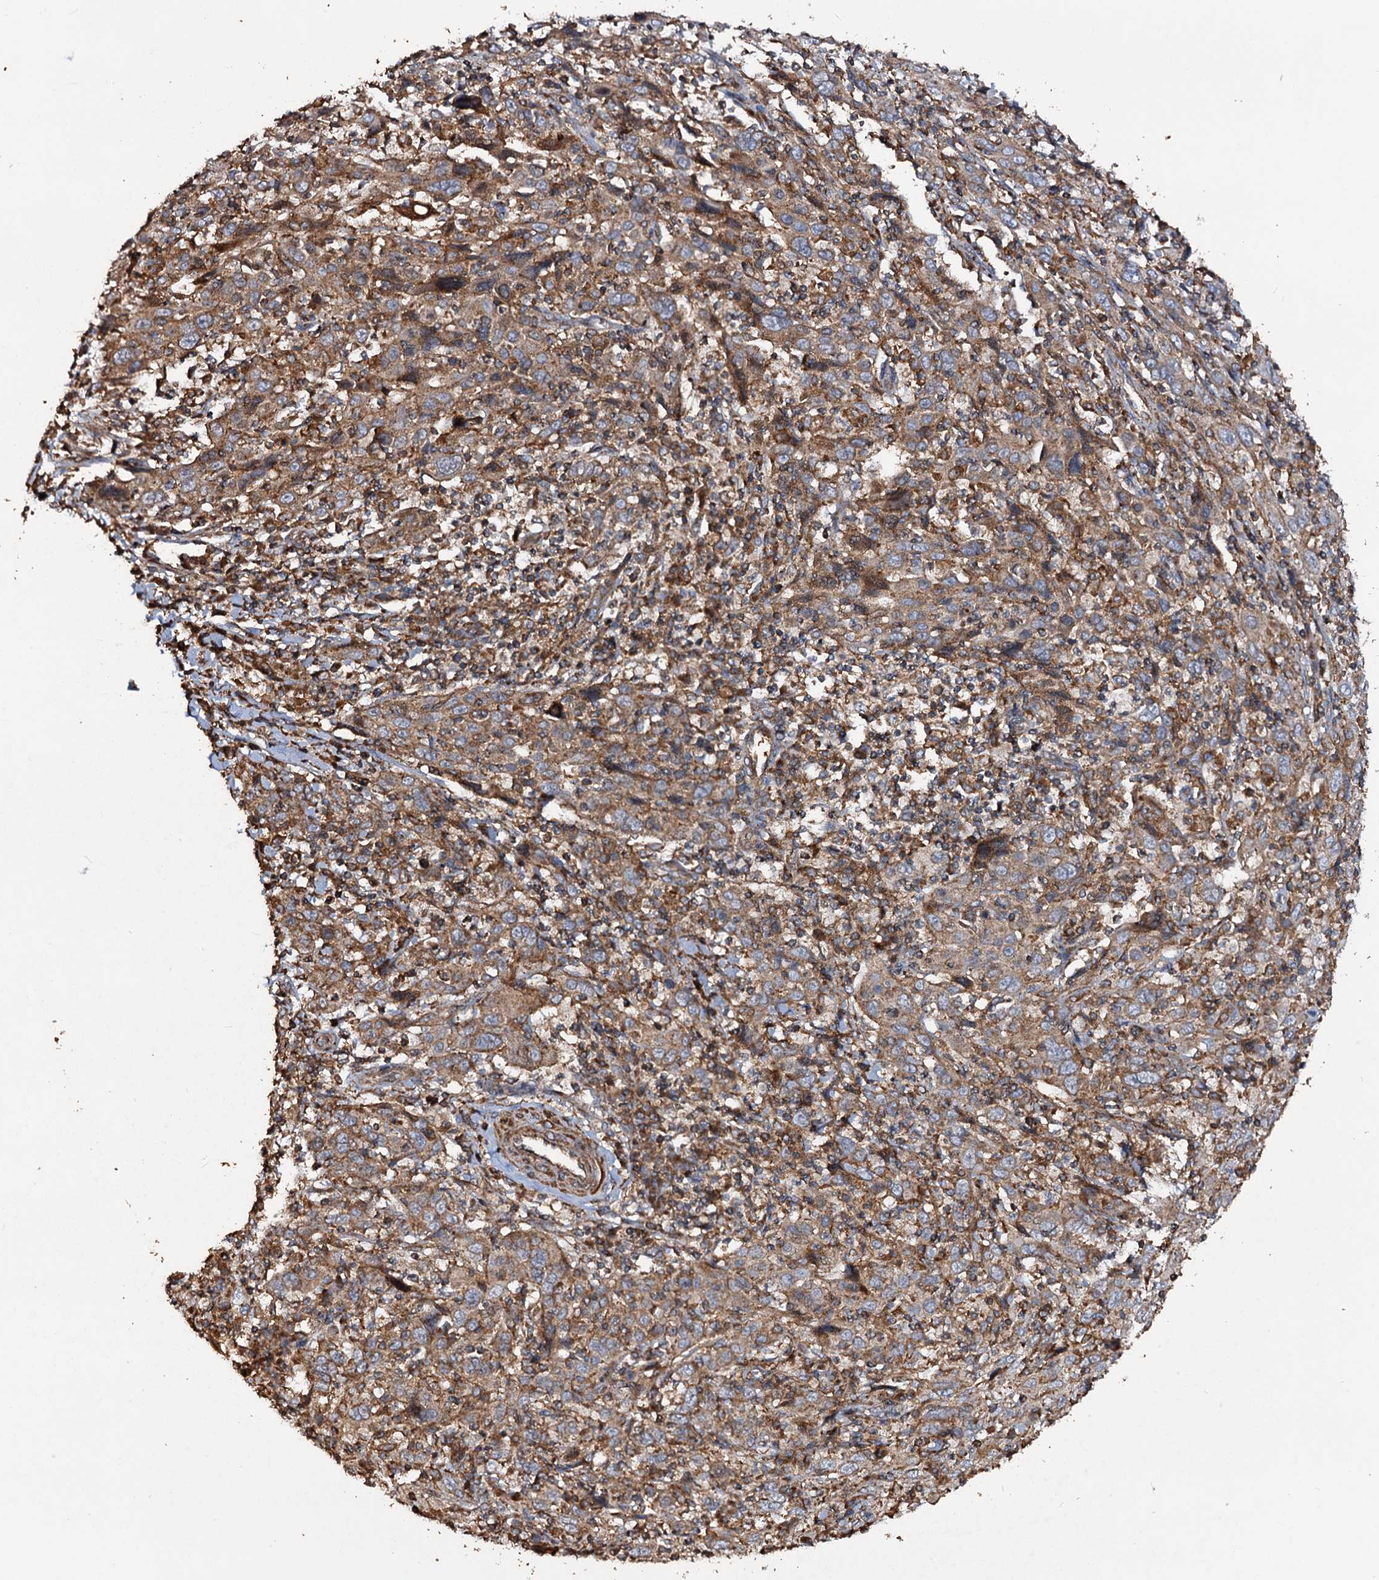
{"staining": {"intensity": "moderate", "quantity": ">75%", "location": "cytoplasmic/membranous"}, "tissue": "cervical cancer", "cell_type": "Tumor cells", "image_type": "cancer", "snomed": [{"axis": "morphology", "description": "Squamous cell carcinoma, NOS"}, {"axis": "topography", "description": "Cervix"}], "caption": "A brown stain labels moderate cytoplasmic/membranous expression of a protein in cervical cancer (squamous cell carcinoma) tumor cells. The staining was performed using DAB to visualize the protein expression in brown, while the nuclei were stained in blue with hematoxylin (Magnification: 20x).", "gene": "NOTCH2NLA", "patient": {"sex": "female", "age": 46}}